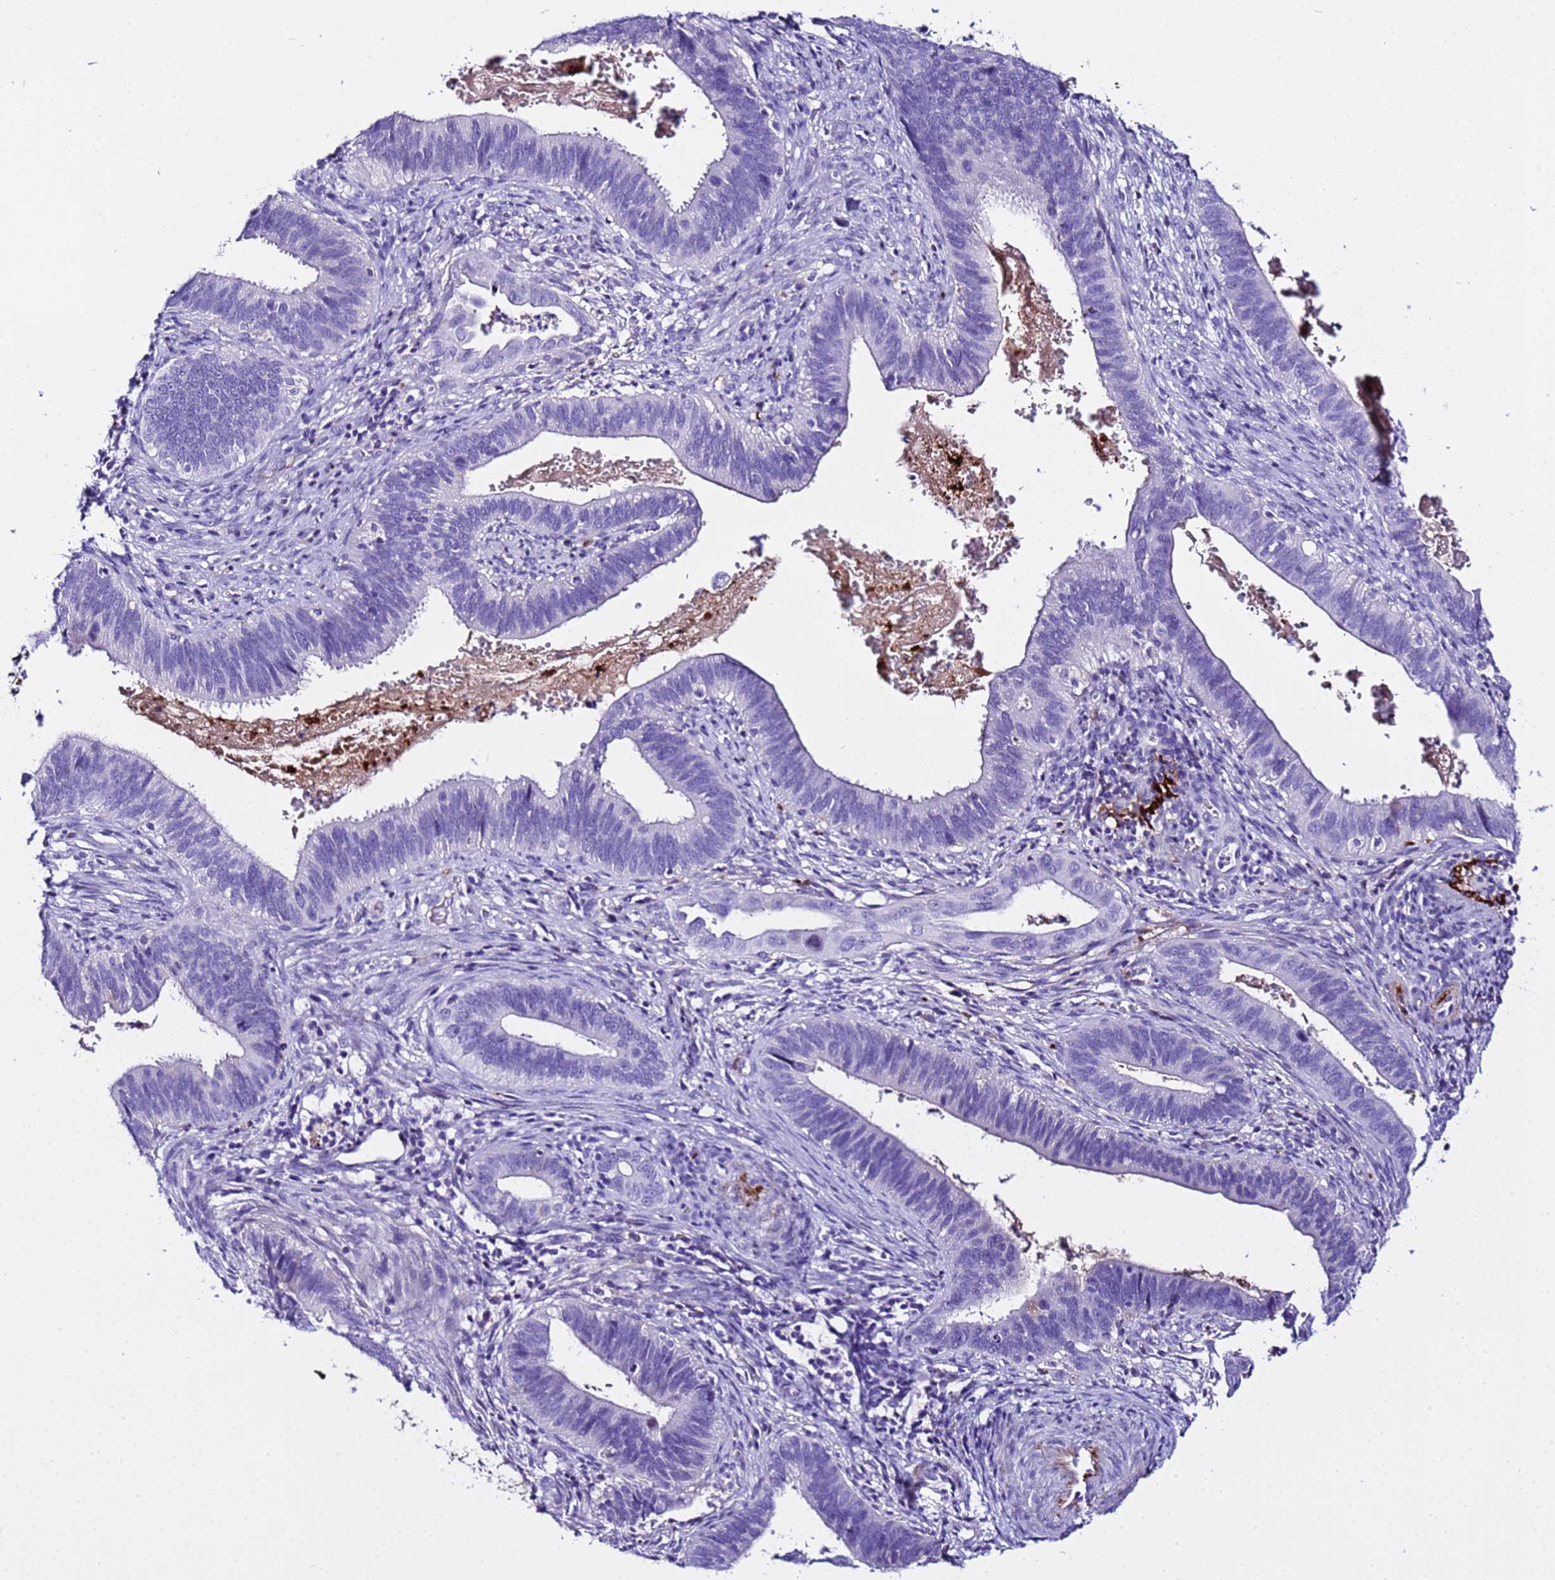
{"staining": {"intensity": "negative", "quantity": "none", "location": "none"}, "tissue": "cervical cancer", "cell_type": "Tumor cells", "image_type": "cancer", "snomed": [{"axis": "morphology", "description": "Adenocarcinoma, NOS"}, {"axis": "topography", "description": "Cervix"}], "caption": "Micrograph shows no protein staining in tumor cells of cervical cancer tissue.", "gene": "CFHR2", "patient": {"sex": "female", "age": 42}}